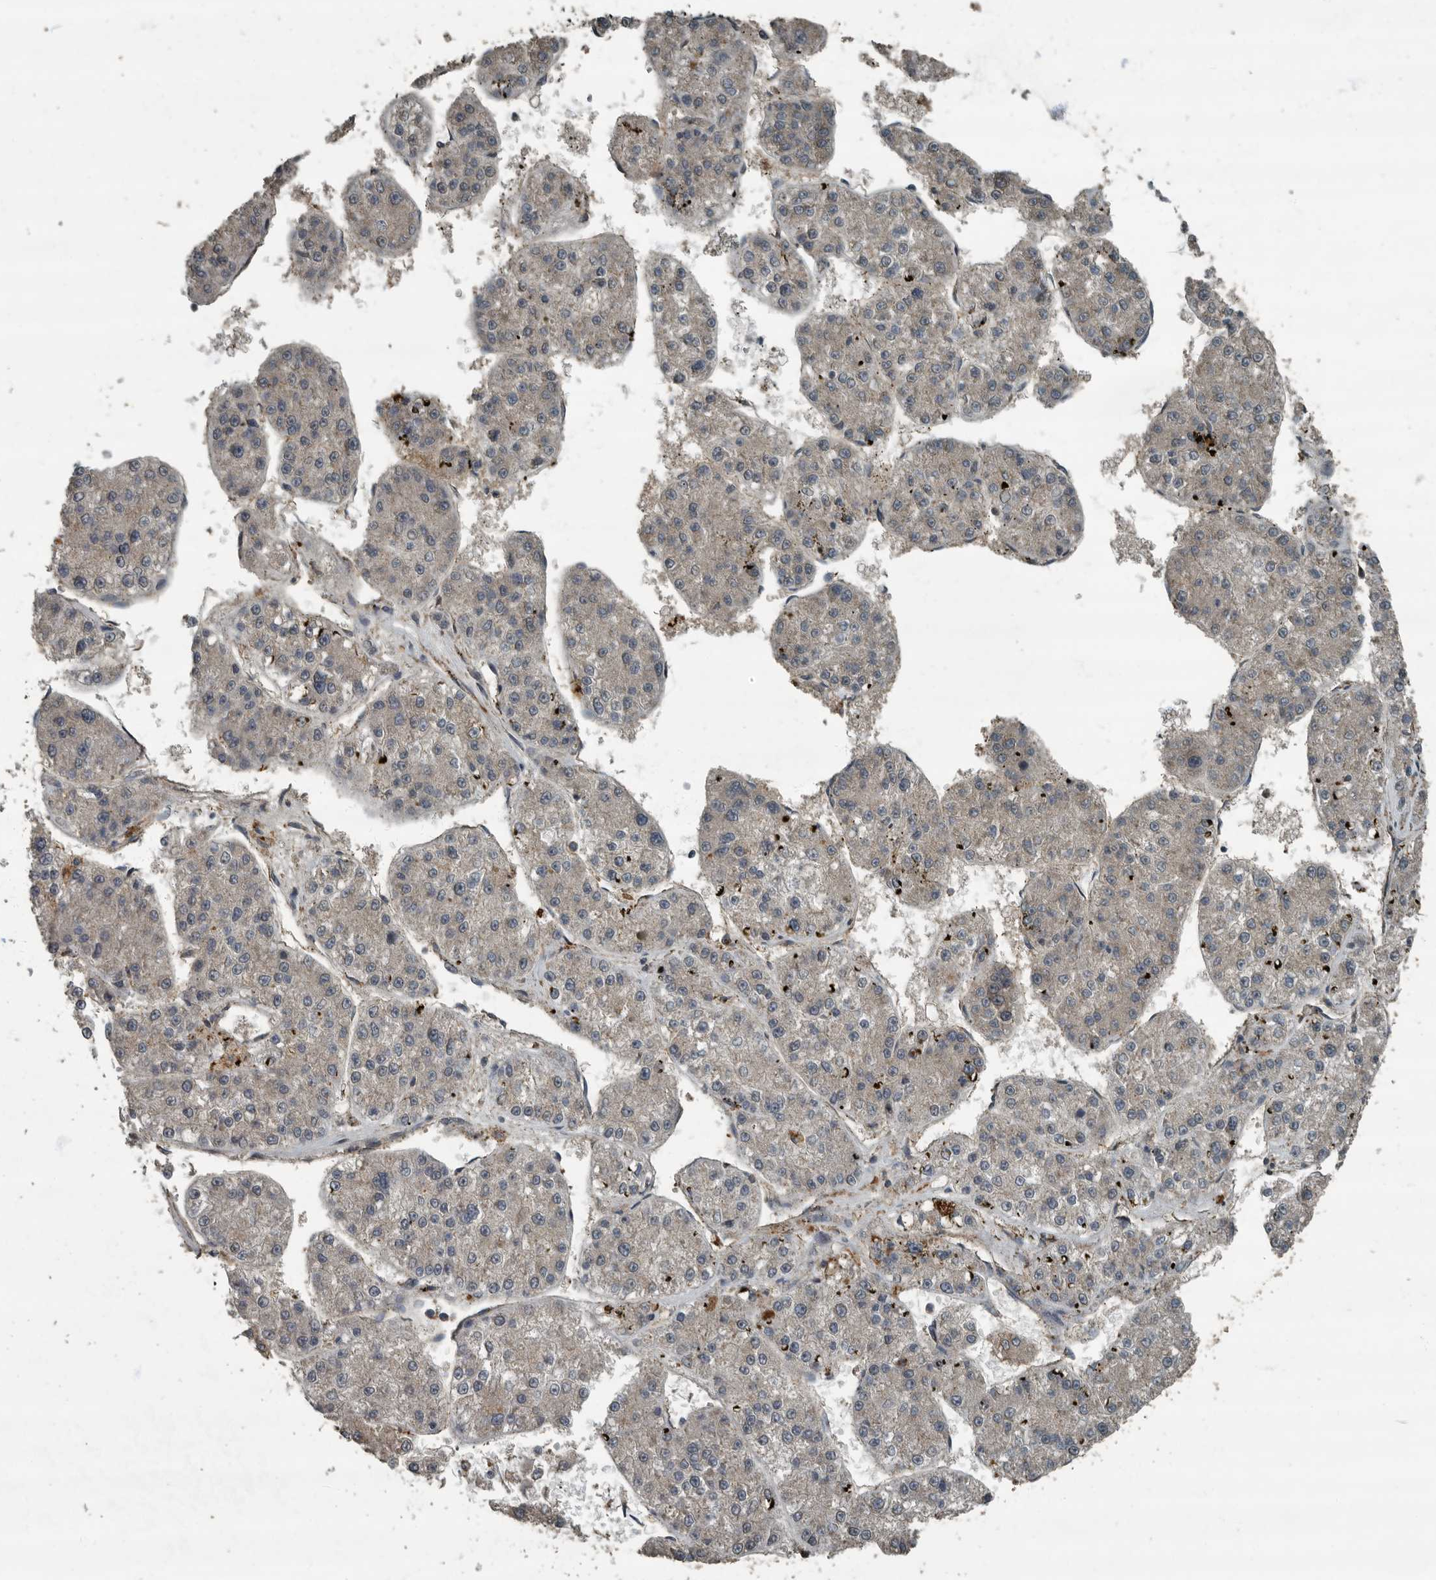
{"staining": {"intensity": "negative", "quantity": "none", "location": "none"}, "tissue": "liver cancer", "cell_type": "Tumor cells", "image_type": "cancer", "snomed": [{"axis": "morphology", "description": "Carcinoma, Hepatocellular, NOS"}, {"axis": "topography", "description": "Liver"}], "caption": "An immunohistochemistry histopathology image of liver cancer is shown. There is no staining in tumor cells of liver cancer.", "gene": "IL15RA", "patient": {"sex": "female", "age": 73}}